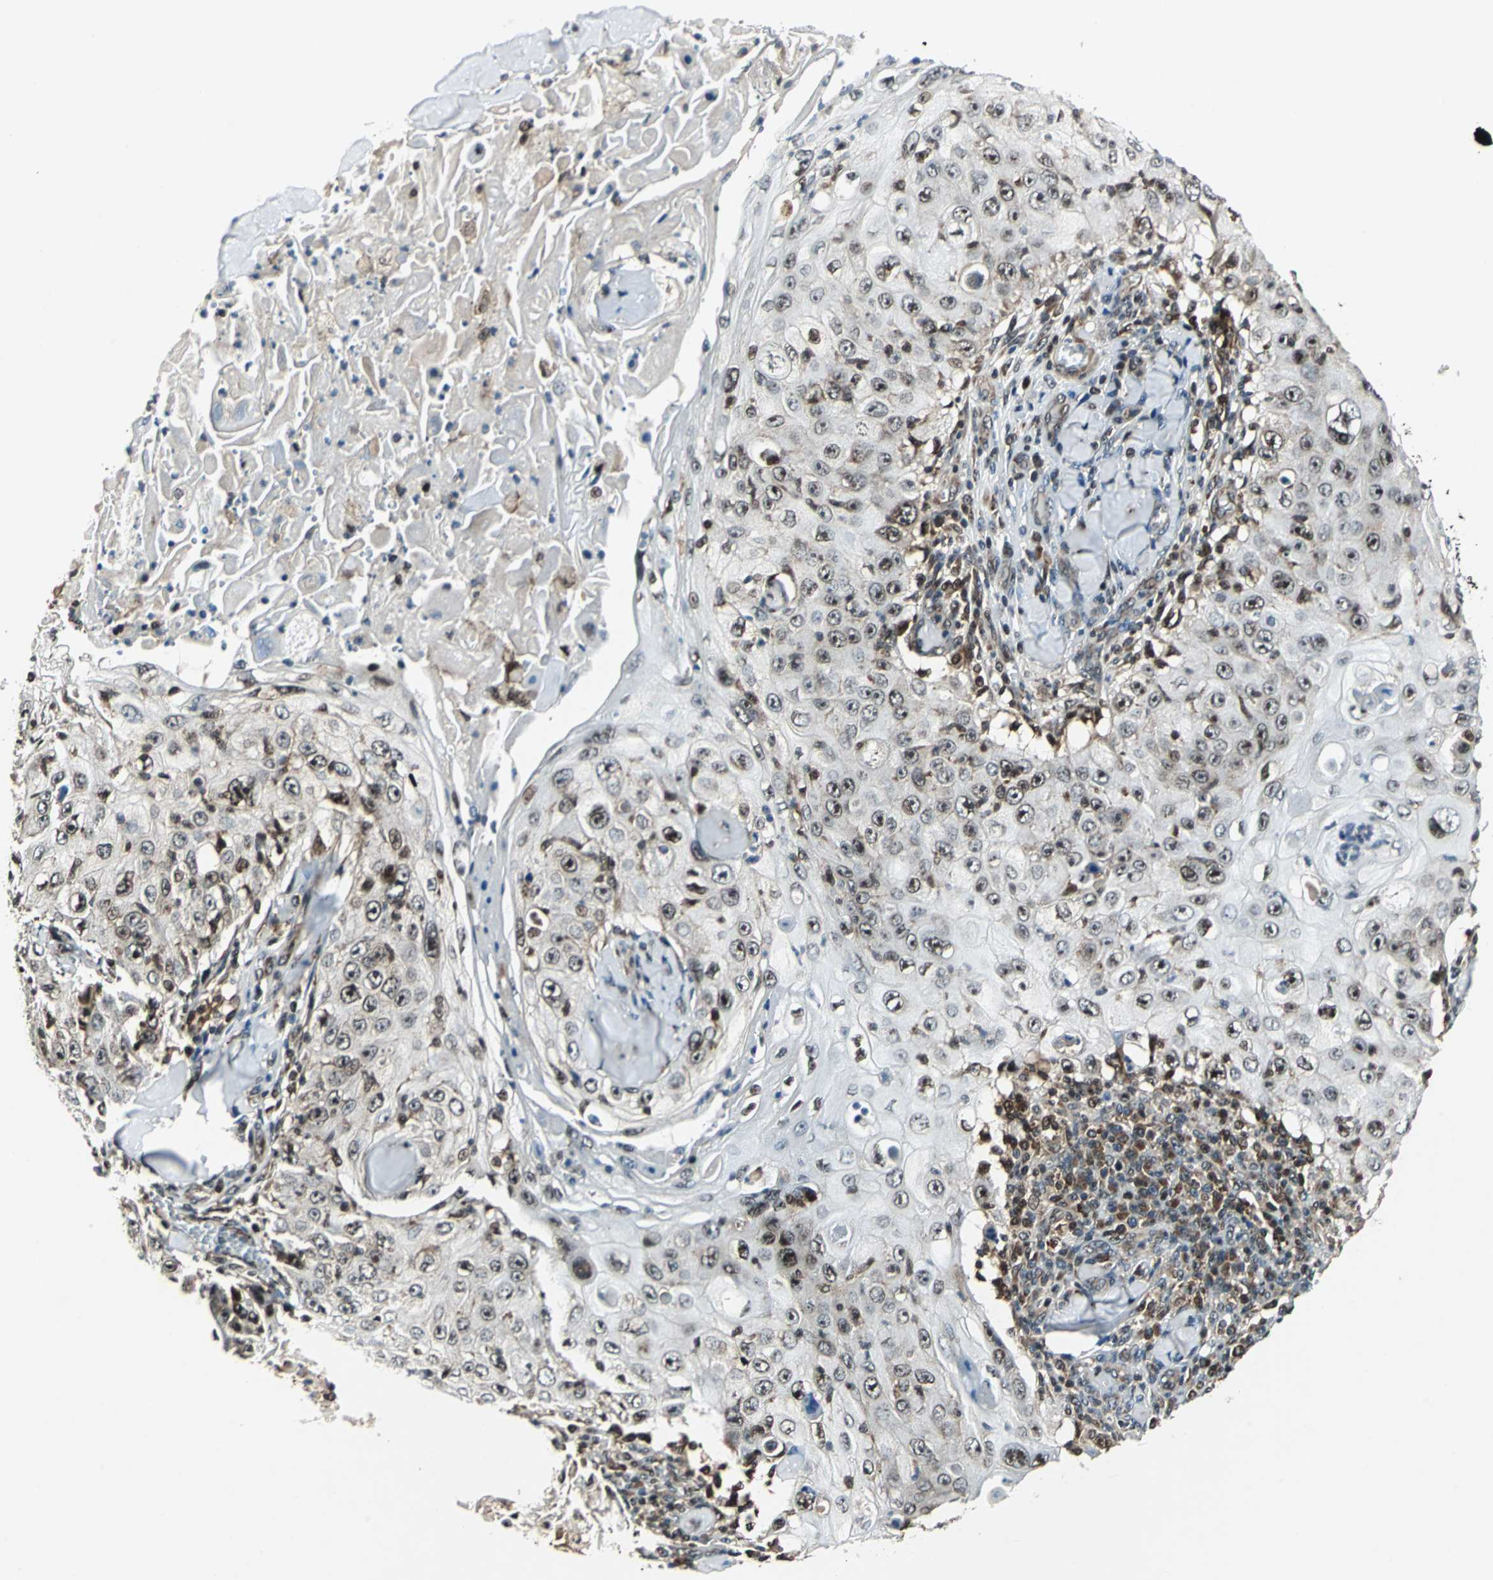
{"staining": {"intensity": "moderate", "quantity": "<25%", "location": "cytoplasmic/membranous,nuclear"}, "tissue": "skin cancer", "cell_type": "Tumor cells", "image_type": "cancer", "snomed": [{"axis": "morphology", "description": "Squamous cell carcinoma, NOS"}, {"axis": "topography", "description": "Skin"}], "caption": "Human squamous cell carcinoma (skin) stained with a protein marker displays moderate staining in tumor cells.", "gene": "AATF", "patient": {"sex": "male", "age": 86}}